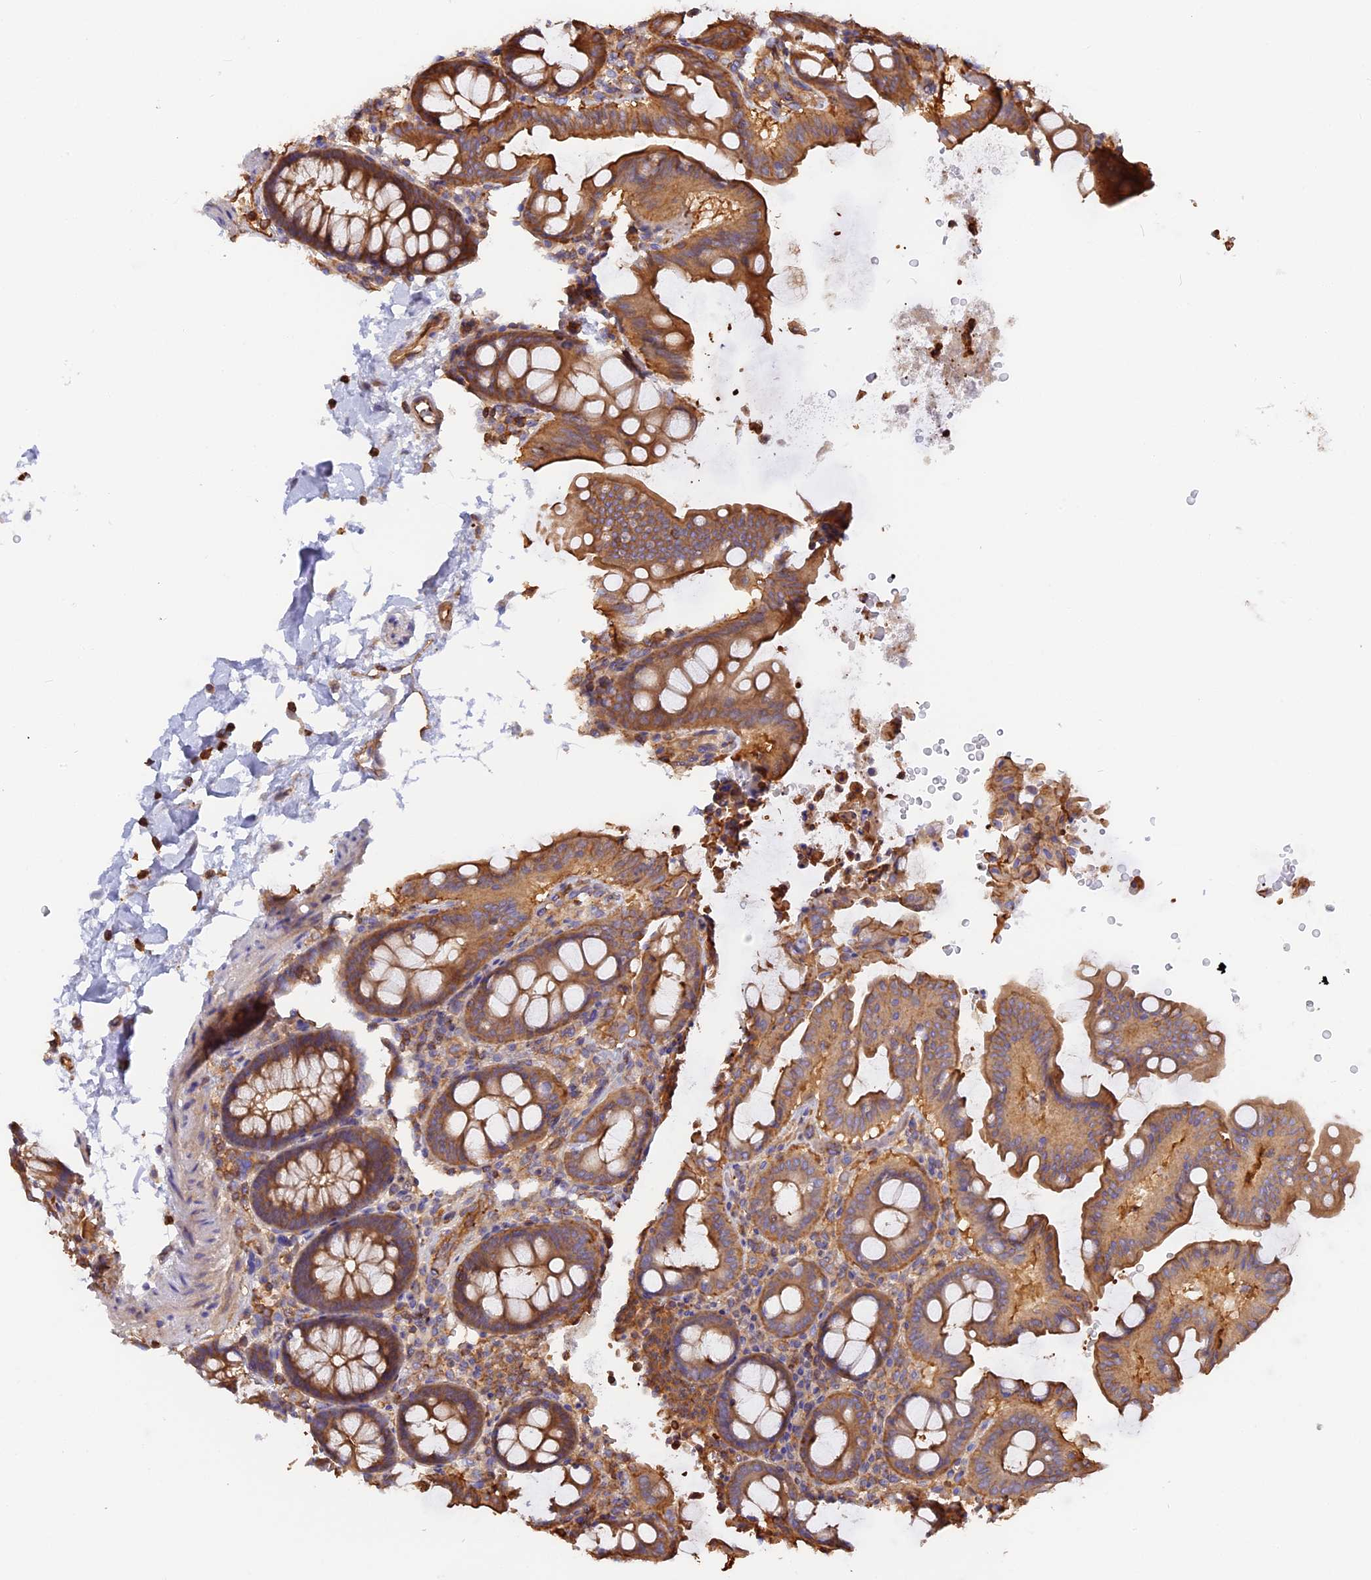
{"staining": {"intensity": "strong", "quantity": ">75%", "location": "cytoplasmic/membranous"}, "tissue": "colon", "cell_type": "Endothelial cells", "image_type": "normal", "snomed": [{"axis": "morphology", "description": "Normal tissue, NOS"}, {"axis": "topography", "description": "Colon"}], "caption": "Strong cytoplasmic/membranous protein staining is identified in approximately >75% of endothelial cells in colon. The staining is performed using DAB brown chromogen to label protein expression. The nuclei are counter-stained blue using hematoxylin.", "gene": "VPS18", "patient": {"sex": "male", "age": 75}}